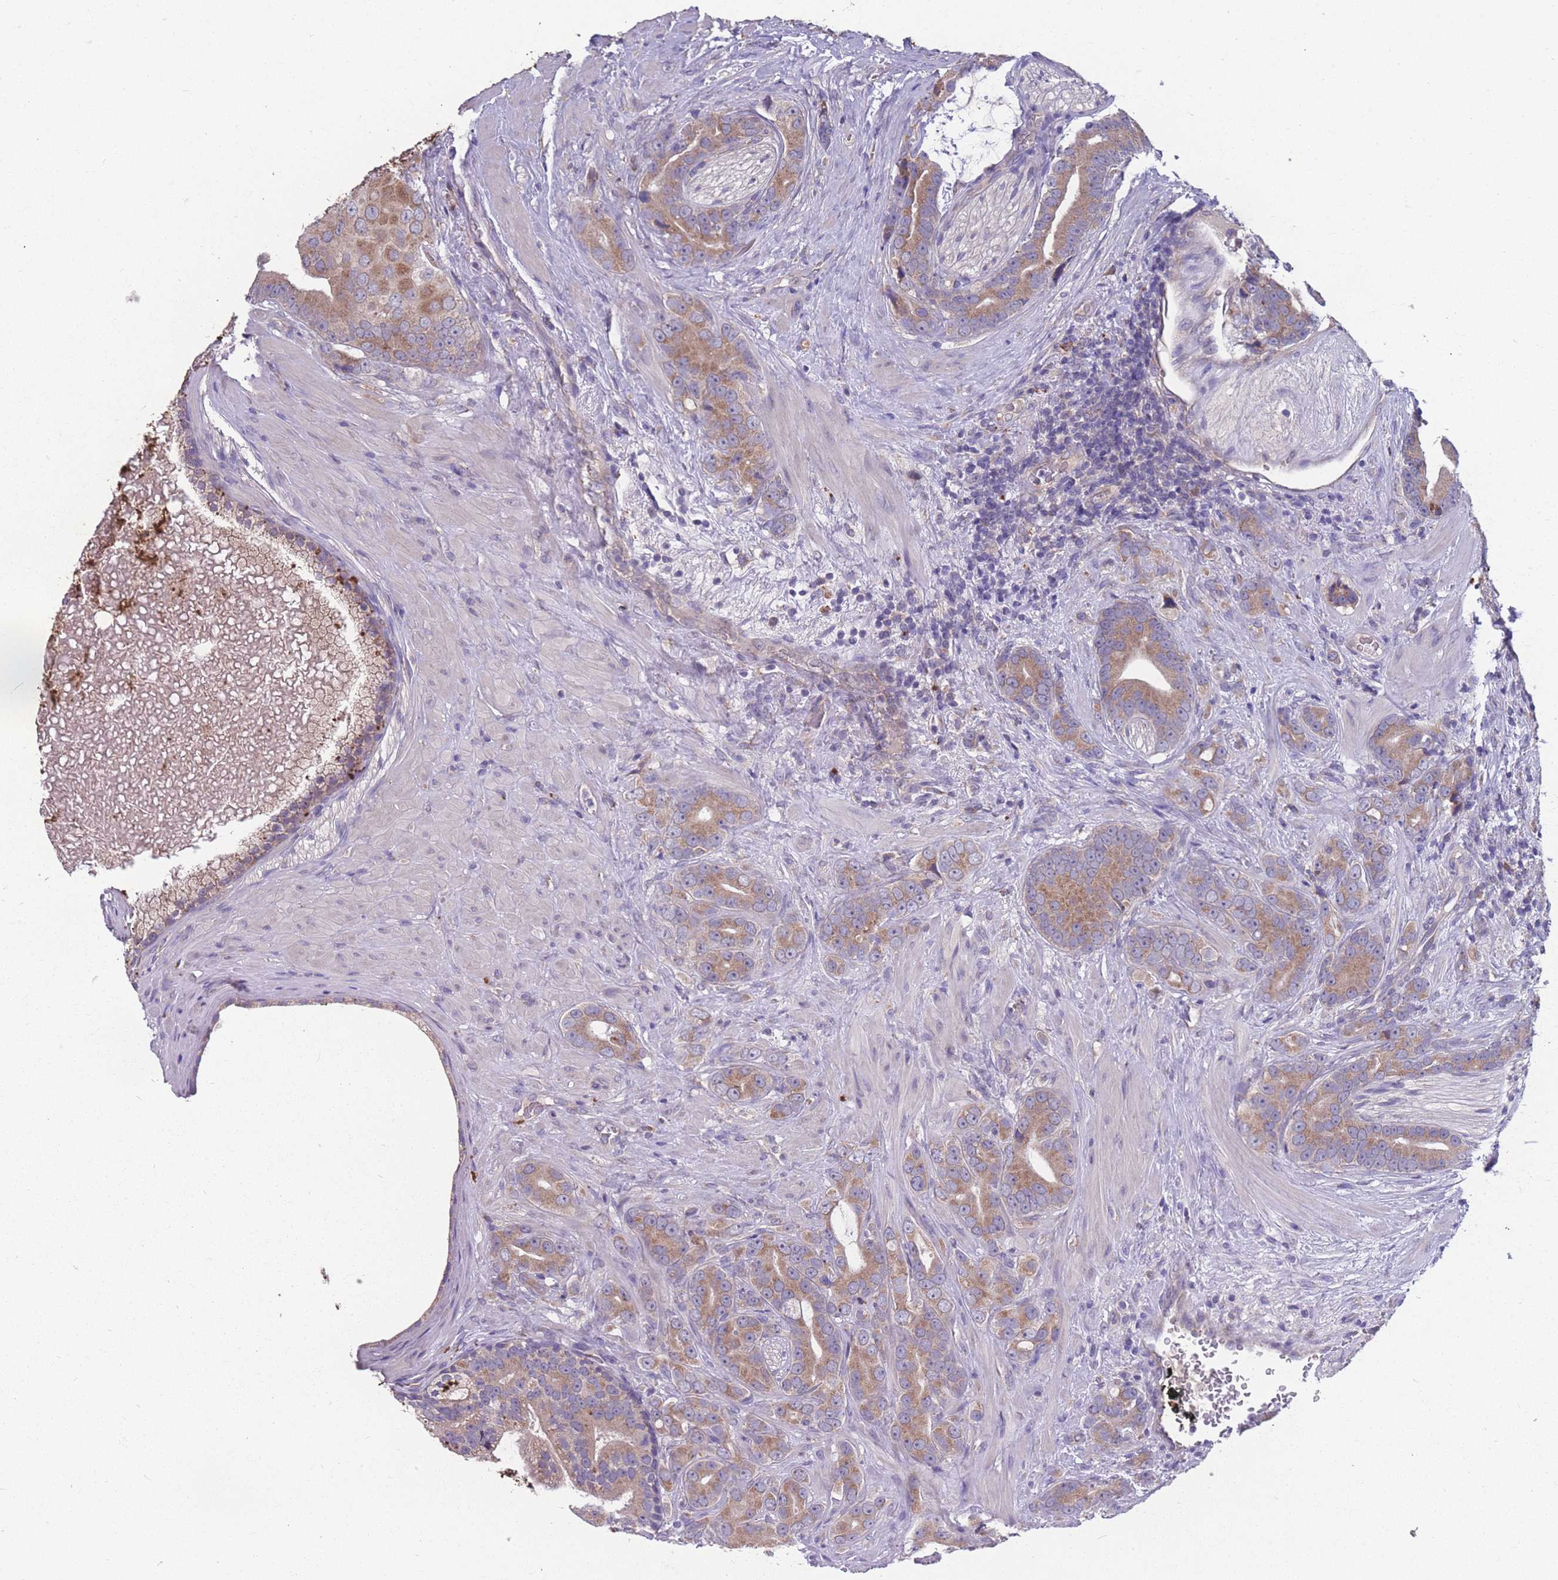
{"staining": {"intensity": "moderate", "quantity": ">75%", "location": "cytoplasmic/membranous"}, "tissue": "prostate cancer", "cell_type": "Tumor cells", "image_type": "cancer", "snomed": [{"axis": "morphology", "description": "Adenocarcinoma, High grade"}, {"axis": "topography", "description": "Prostate"}], "caption": "This micrograph displays adenocarcinoma (high-grade) (prostate) stained with immunohistochemistry (IHC) to label a protein in brown. The cytoplasmic/membranous of tumor cells show moderate positivity for the protein. Nuclei are counter-stained blue.", "gene": "STIM2", "patient": {"sex": "male", "age": 55}}